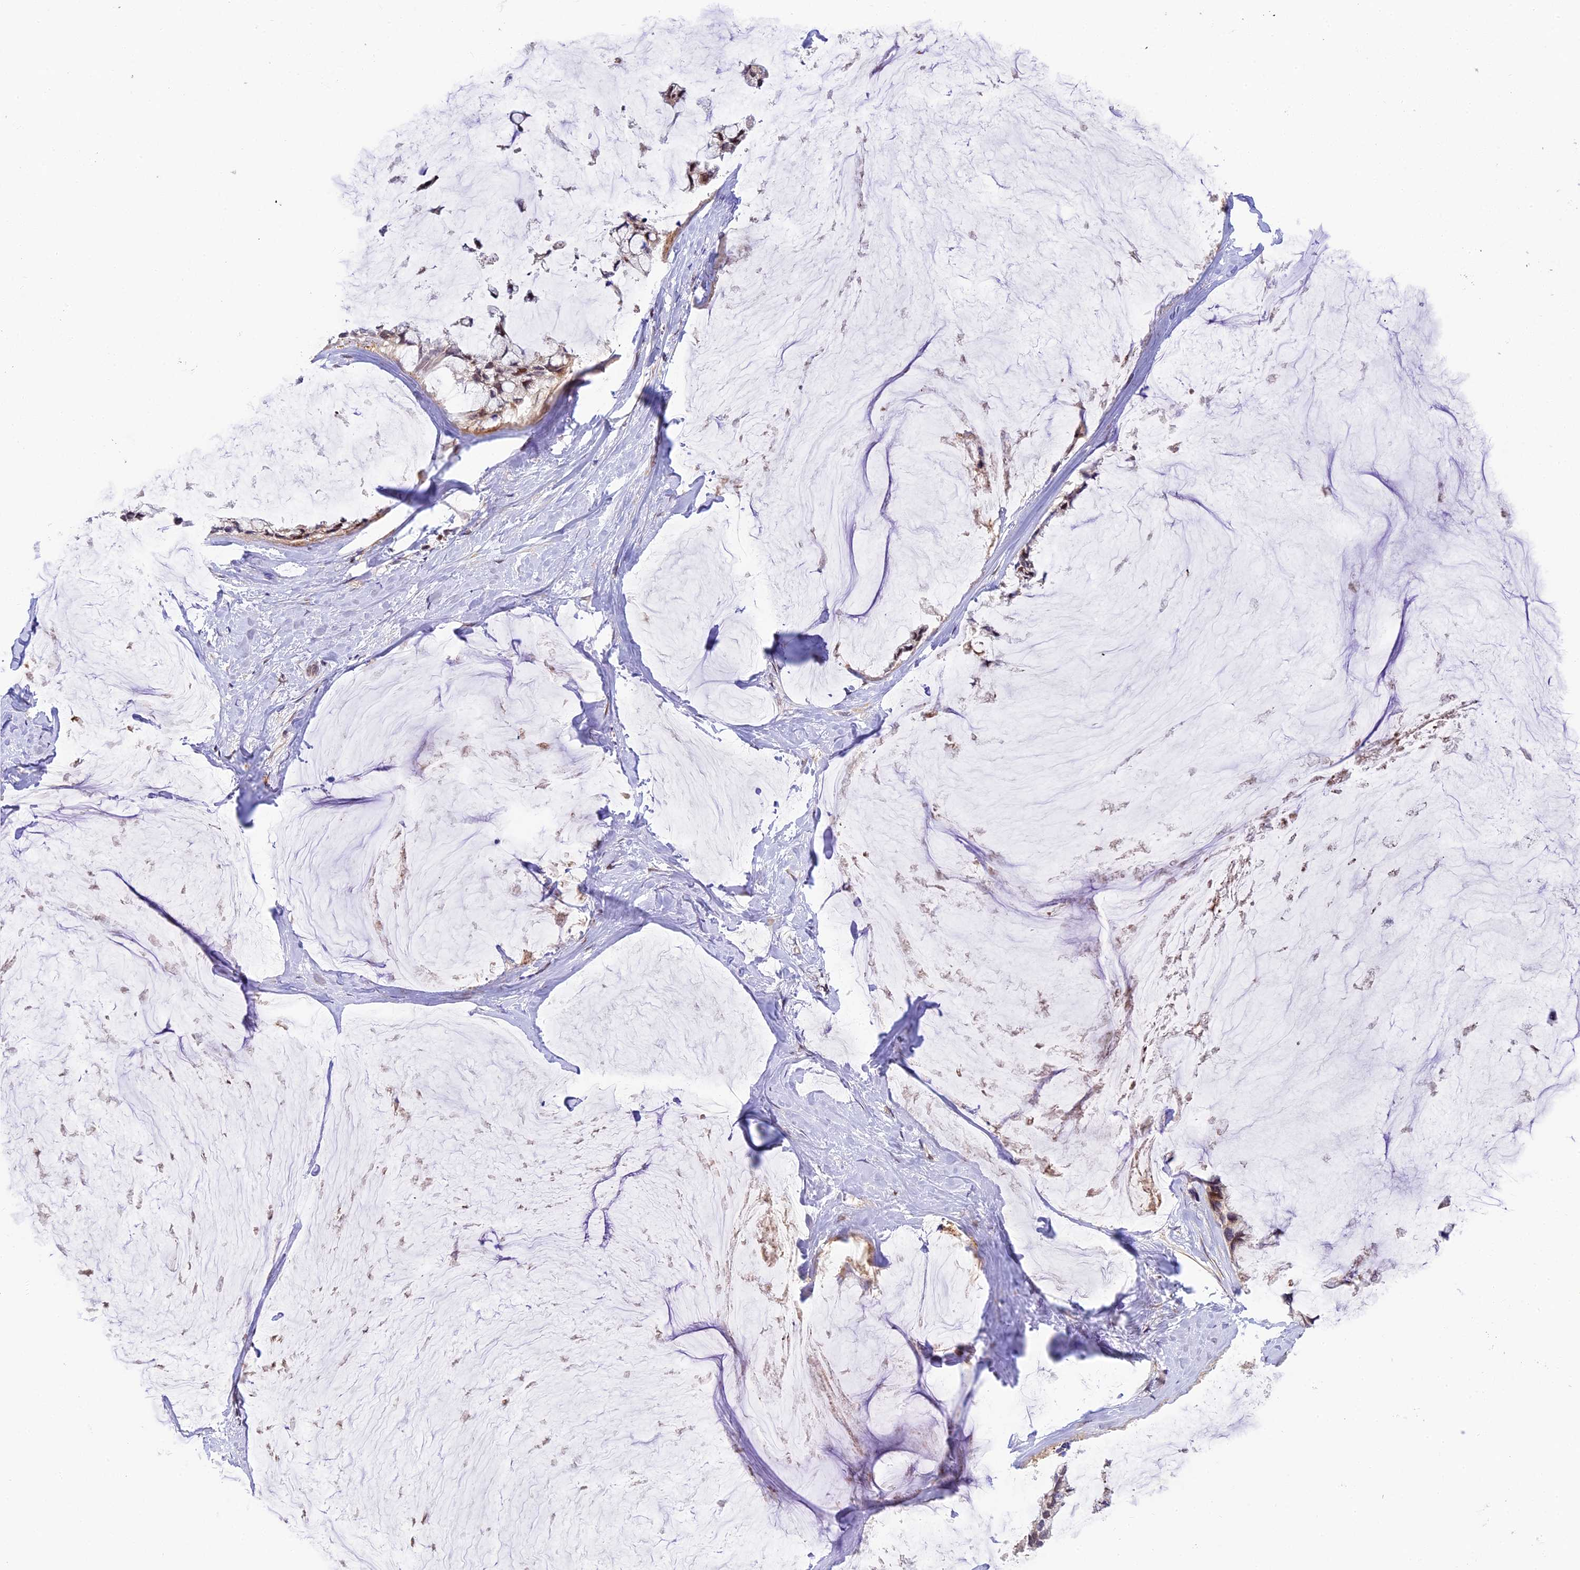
{"staining": {"intensity": "weak", "quantity": "25%-75%", "location": "nuclear"}, "tissue": "ovarian cancer", "cell_type": "Tumor cells", "image_type": "cancer", "snomed": [{"axis": "morphology", "description": "Cystadenocarcinoma, mucinous, NOS"}, {"axis": "topography", "description": "Ovary"}], "caption": "Weak nuclear protein positivity is present in about 25%-75% of tumor cells in ovarian cancer. Using DAB (3,3'-diaminobenzidine) (brown) and hematoxylin (blue) stains, captured at high magnification using brightfield microscopy.", "gene": "NEK8", "patient": {"sex": "female", "age": 39}}